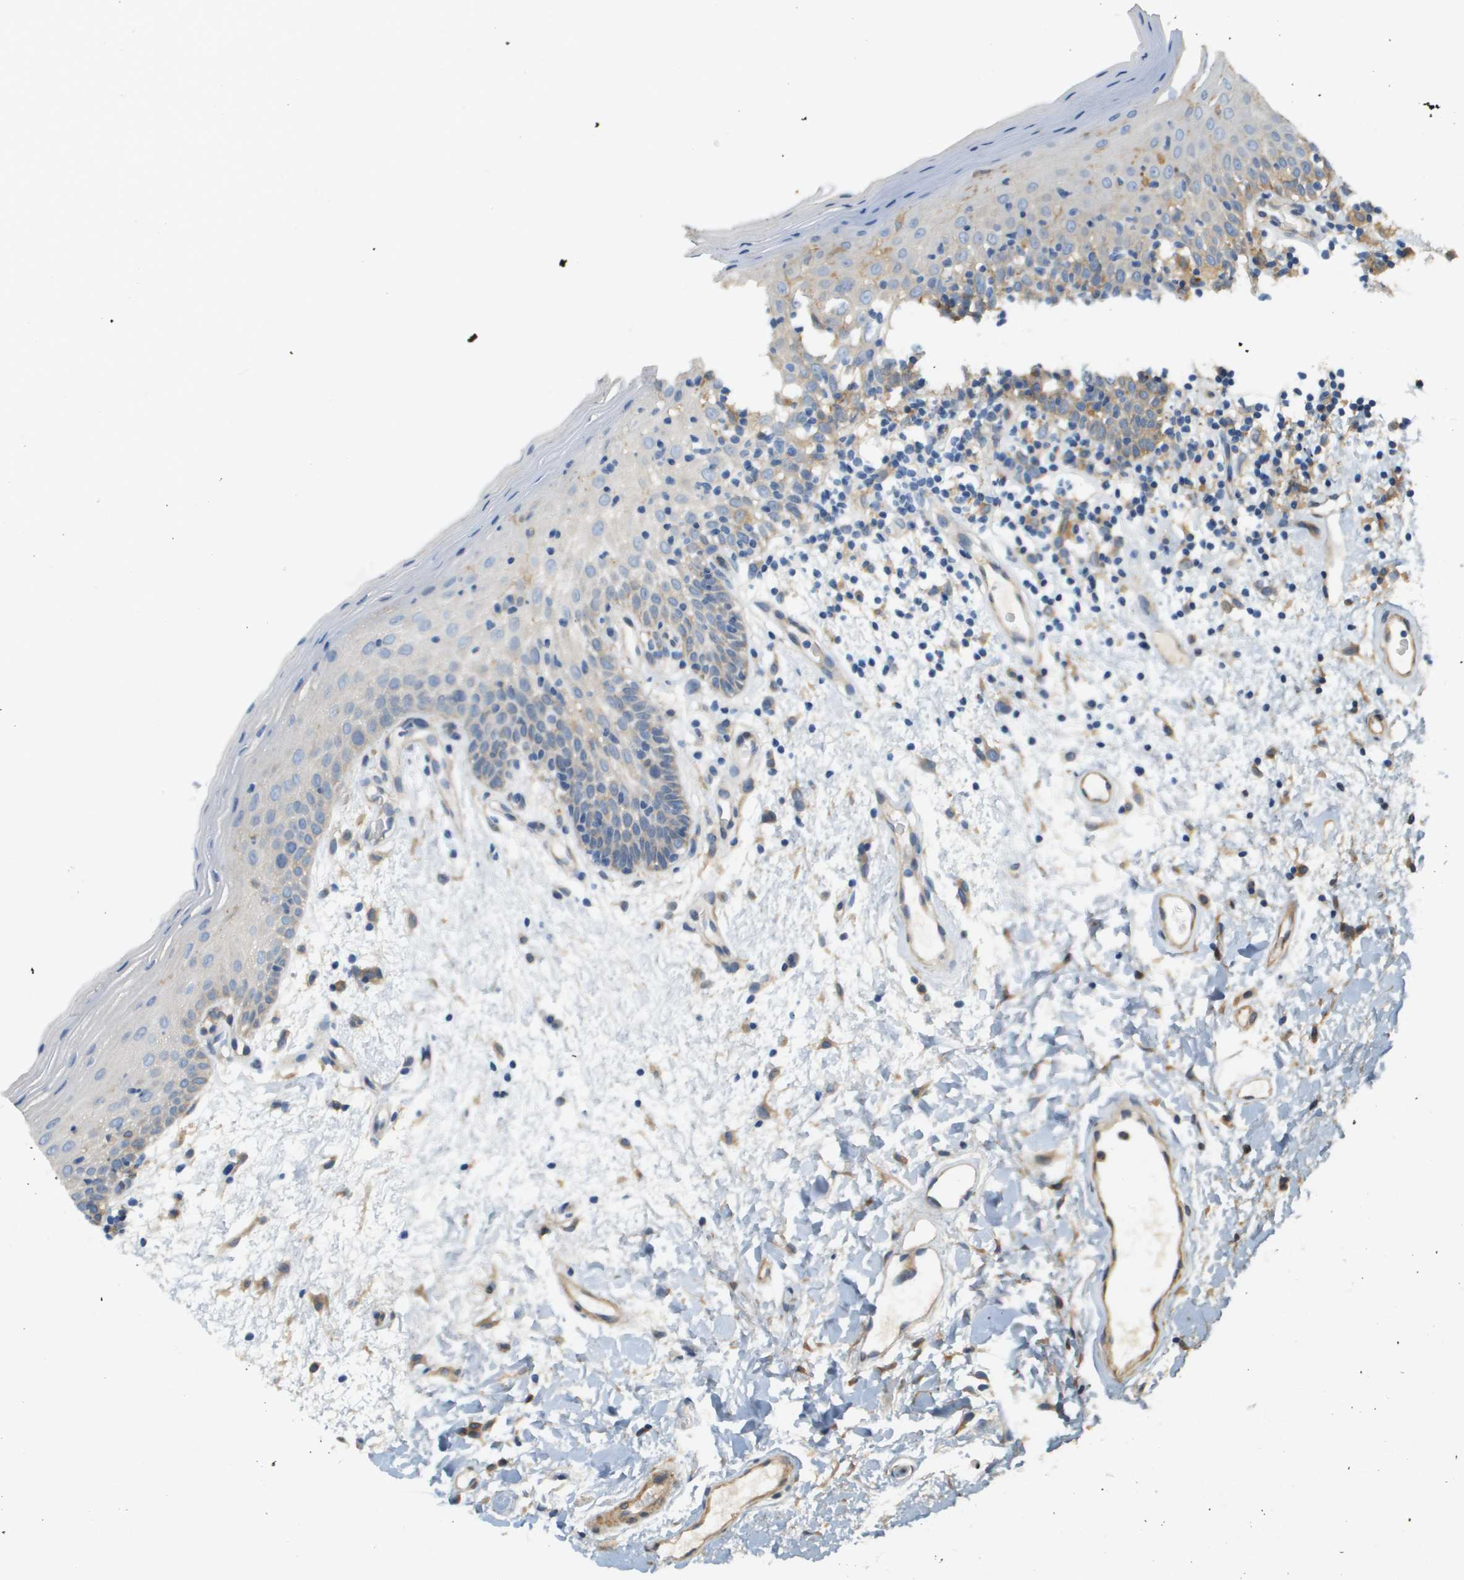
{"staining": {"intensity": "weak", "quantity": "<25%", "location": "cytoplasmic/membranous"}, "tissue": "oral mucosa", "cell_type": "Squamous epithelial cells", "image_type": "normal", "snomed": [{"axis": "morphology", "description": "Normal tissue, NOS"}, {"axis": "morphology", "description": "Squamous cell carcinoma, NOS"}, {"axis": "topography", "description": "Skeletal muscle"}, {"axis": "topography", "description": "Oral tissue"}, {"axis": "topography", "description": "Head-Neck"}], "caption": "High power microscopy histopathology image of an immunohistochemistry histopathology image of normal oral mucosa, revealing no significant positivity in squamous epithelial cells.", "gene": "CORO1B", "patient": {"sex": "male", "age": 71}}